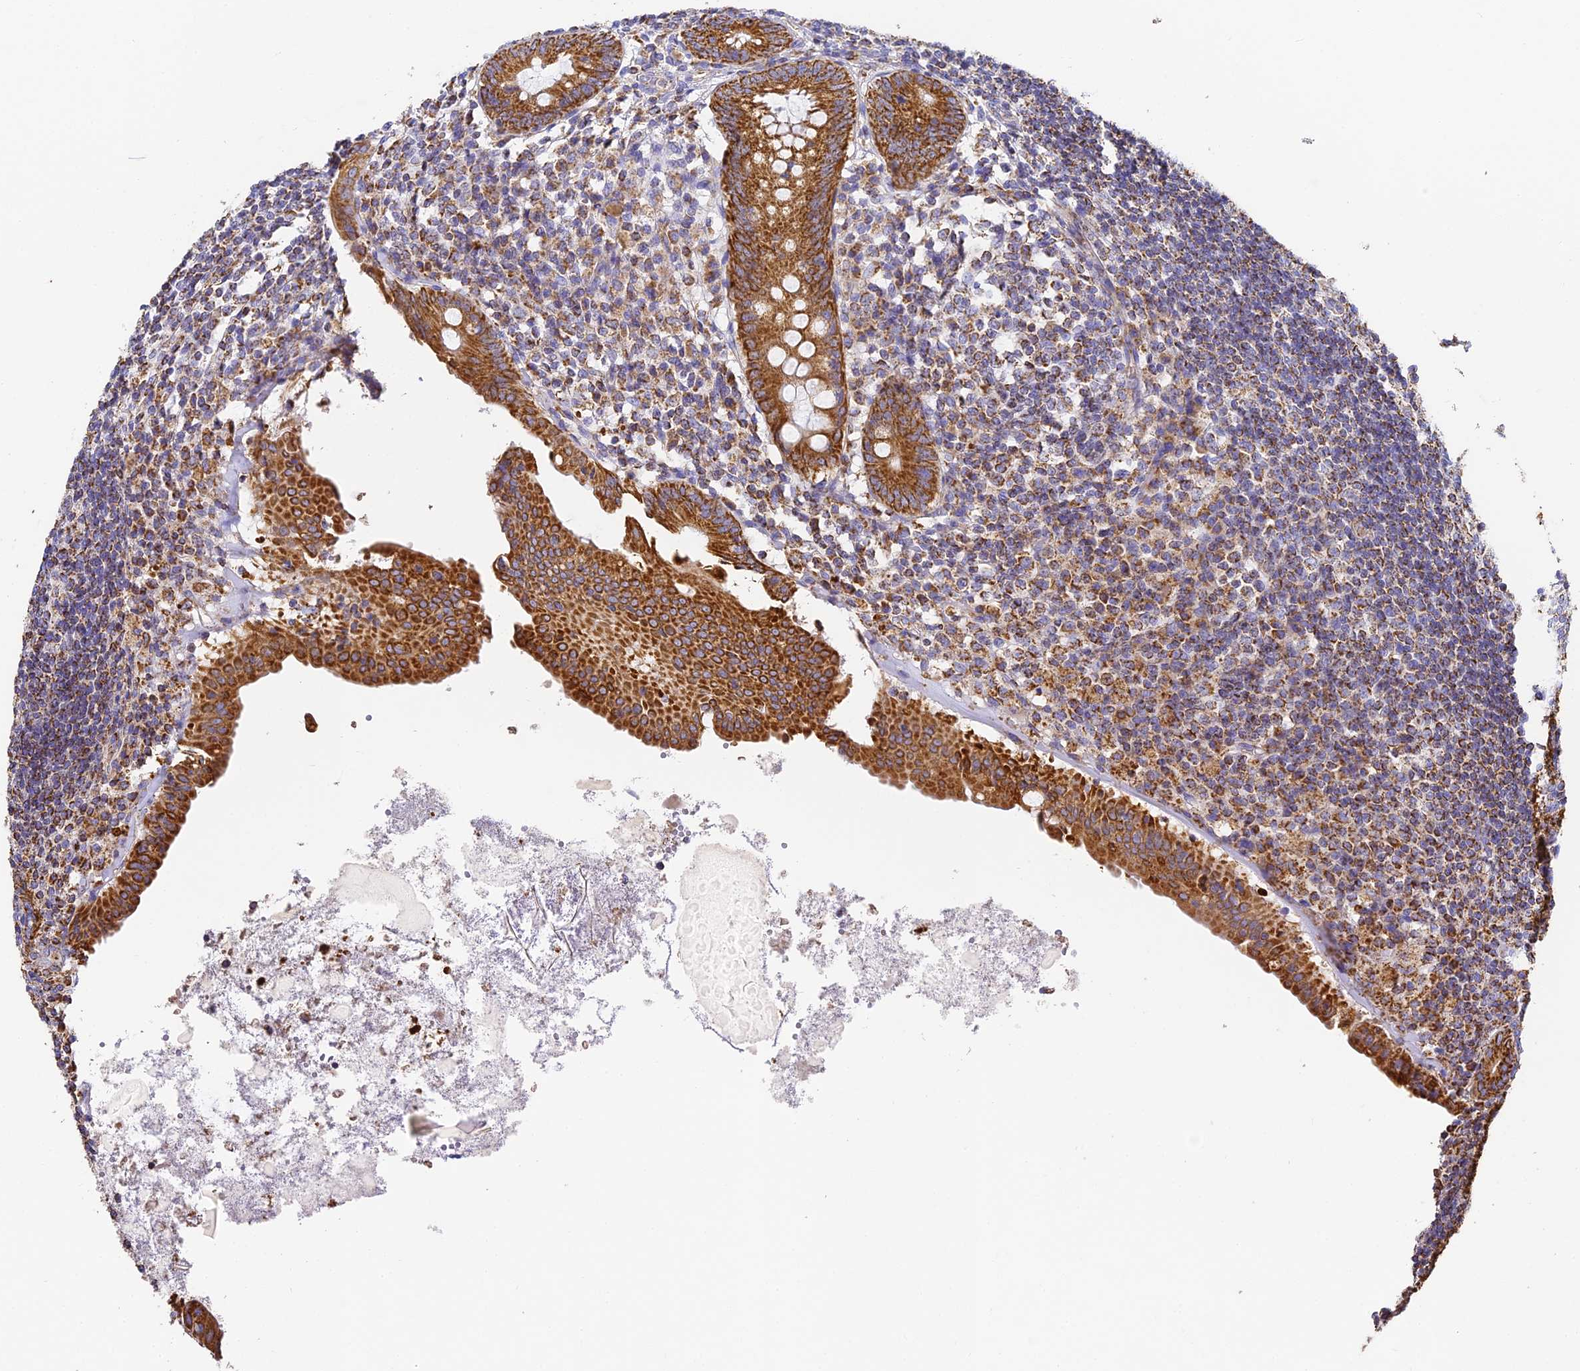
{"staining": {"intensity": "strong", "quantity": ">75%", "location": "cytoplasmic/membranous"}, "tissue": "appendix", "cell_type": "Glandular cells", "image_type": "normal", "snomed": [{"axis": "morphology", "description": "Normal tissue, NOS"}, {"axis": "topography", "description": "Appendix"}], "caption": "Protein expression analysis of normal appendix reveals strong cytoplasmic/membranous positivity in approximately >75% of glandular cells.", "gene": "COX6C", "patient": {"sex": "female", "age": 54}}